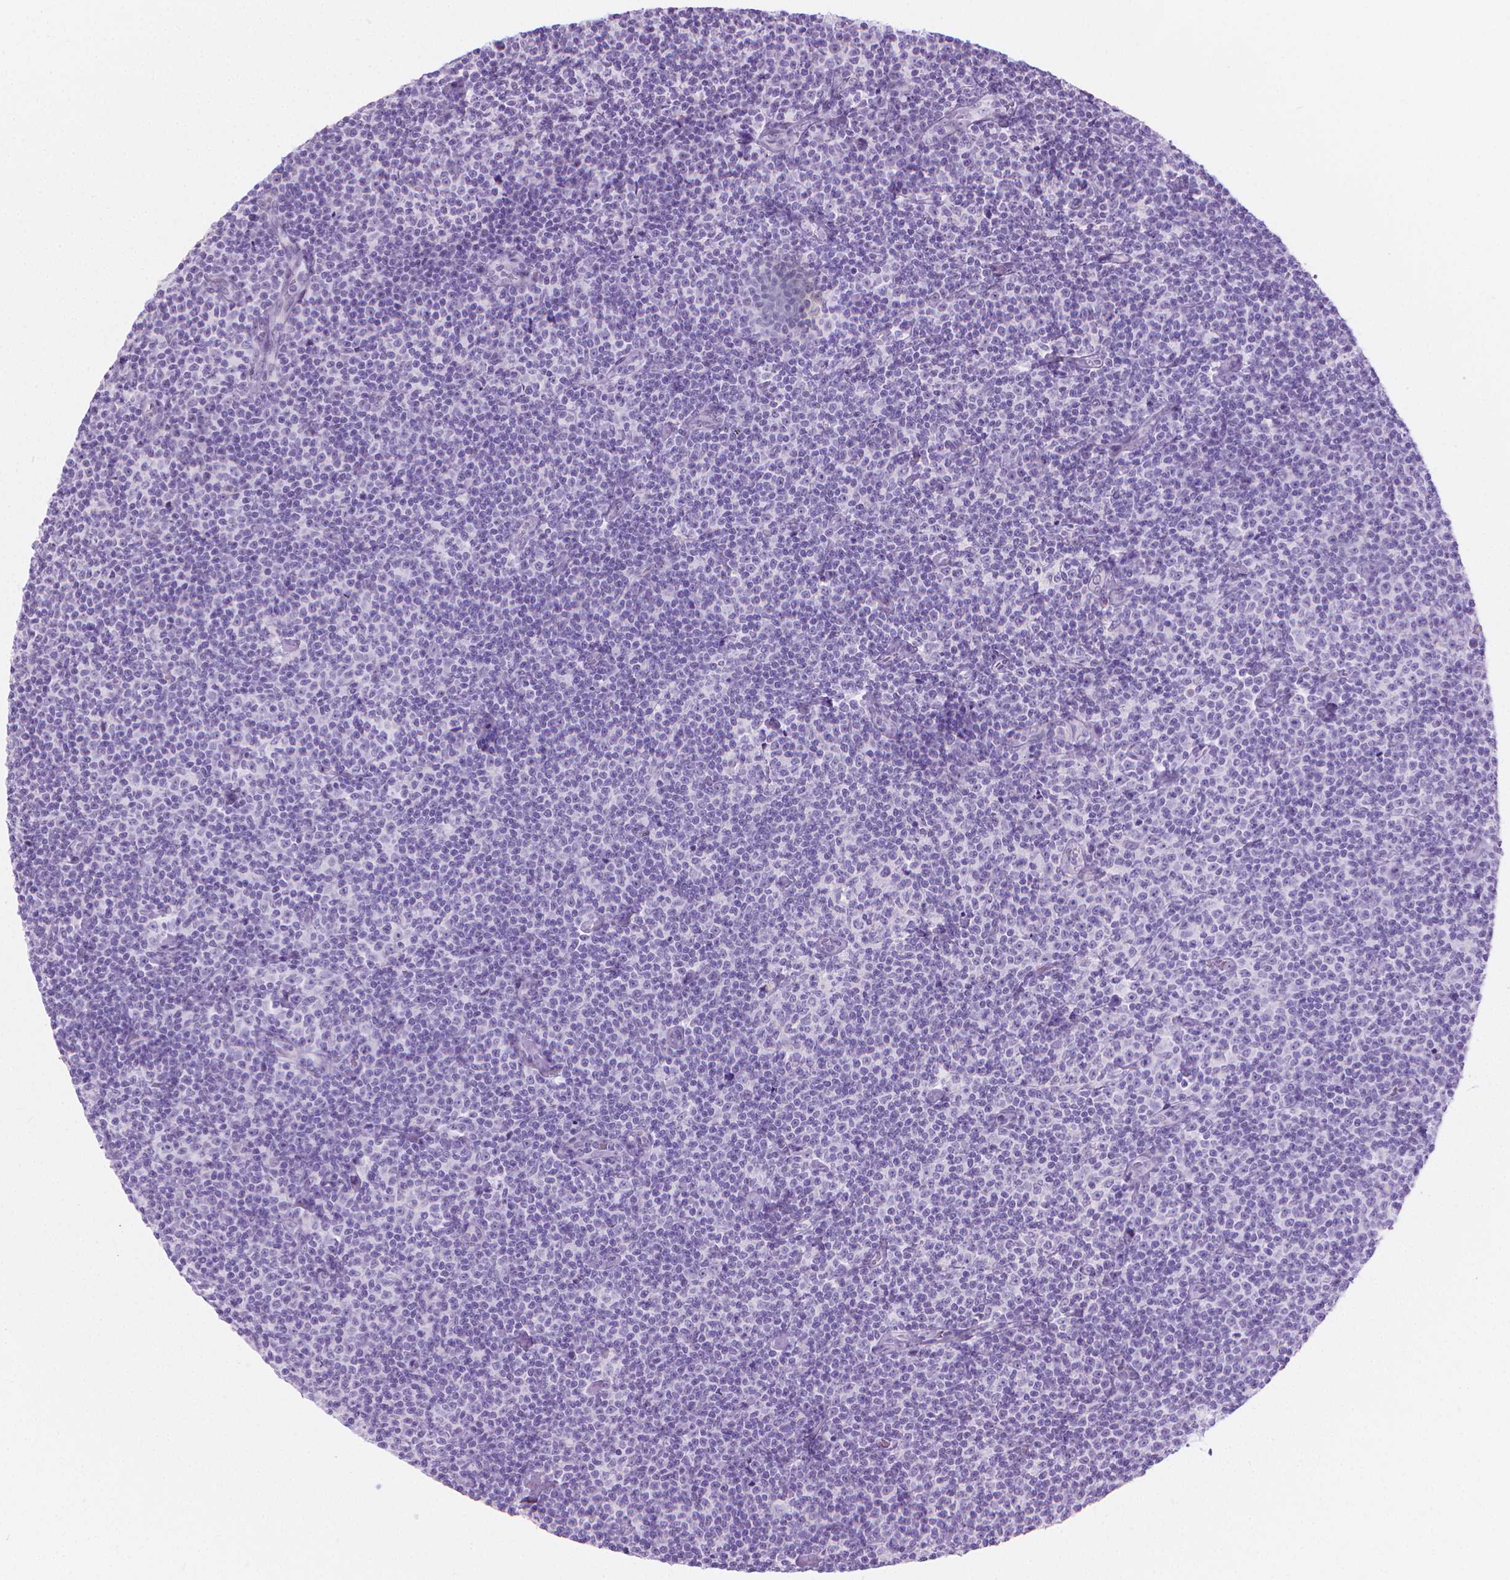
{"staining": {"intensity": "negative", "quantity": "none", "location": "none"}, "tissue": "lymphoma", "cell_type": "Tumor cells", "image_type": "cancer", "snomed": [{"axis": "morphology", "description": "Malignant lymphoma, non-Hodgkin's type, Low grade"}, {"axis": "topography", "description": "Lymph node"}], "caption": "Lymphoma stained for a protein using immunohistochemistry (IHC) demonstrates no staining tumor cells.", "gene": "CFAP52", "patient": {"sex": "male", "age": 81}}